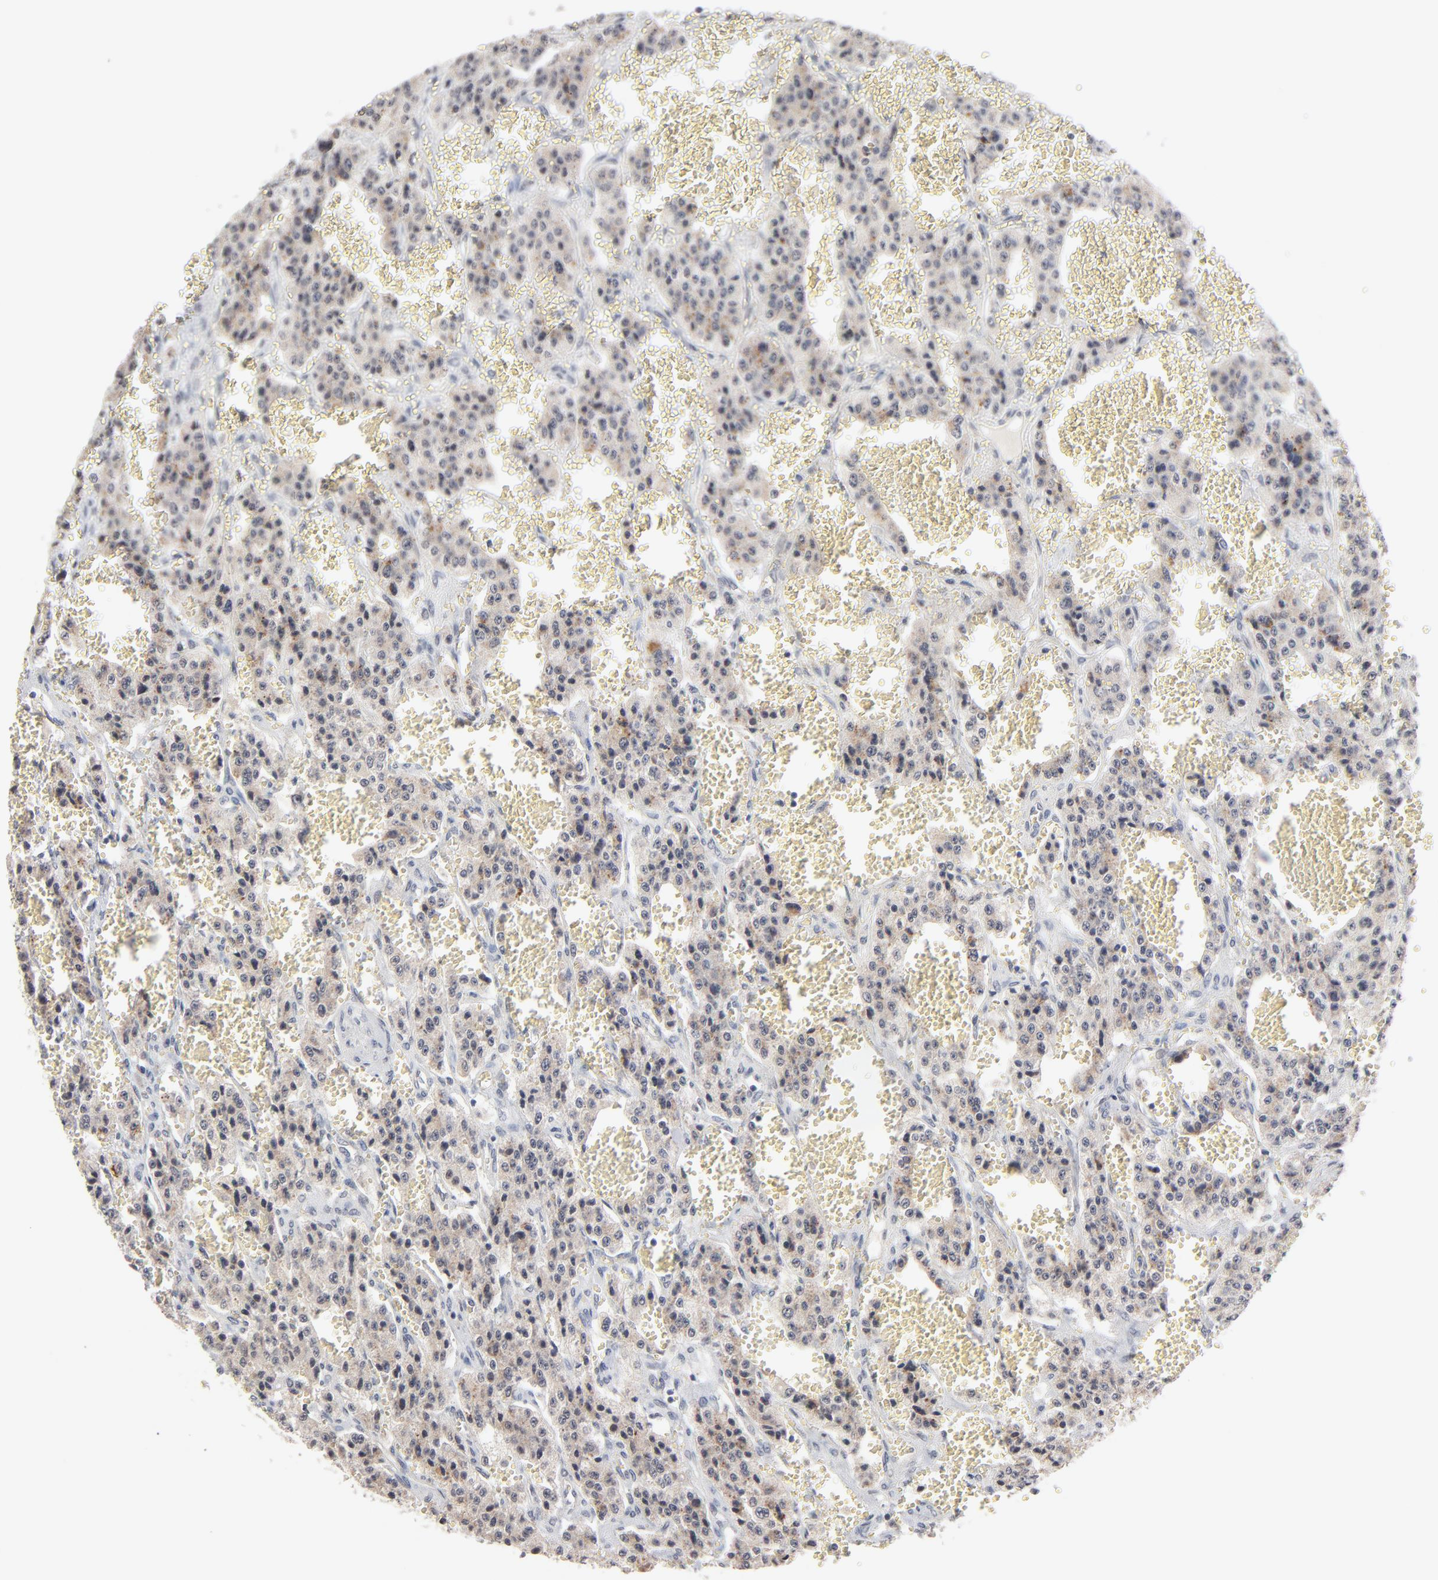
{"staining": {"intensity": "weak", "quantity": ">75%", "location": "cytoplasmic/membranous"}, "tissue": "carcinoid", "cell_type": "Tumor cells", "image_type": "cancer", "snomed": [{"axis": "morphology", "description": "Carcinoid, malignant, NOS"}, {"axis": "topography", "description": "Small intestine"}], "caption": "Immunohistochemistry of carcinoid exhibits low levels of weak cytoplasmic/membranous positivity in approximately >75% of tumor cells. (Stains: DAB (3,3'-diaminobenzidine) in brown, nuclei in blue, Microscopy: brightfield microscopy at high magnification).", "gene": "MBIP", "patient": {"sex": "male", "age": 52}}